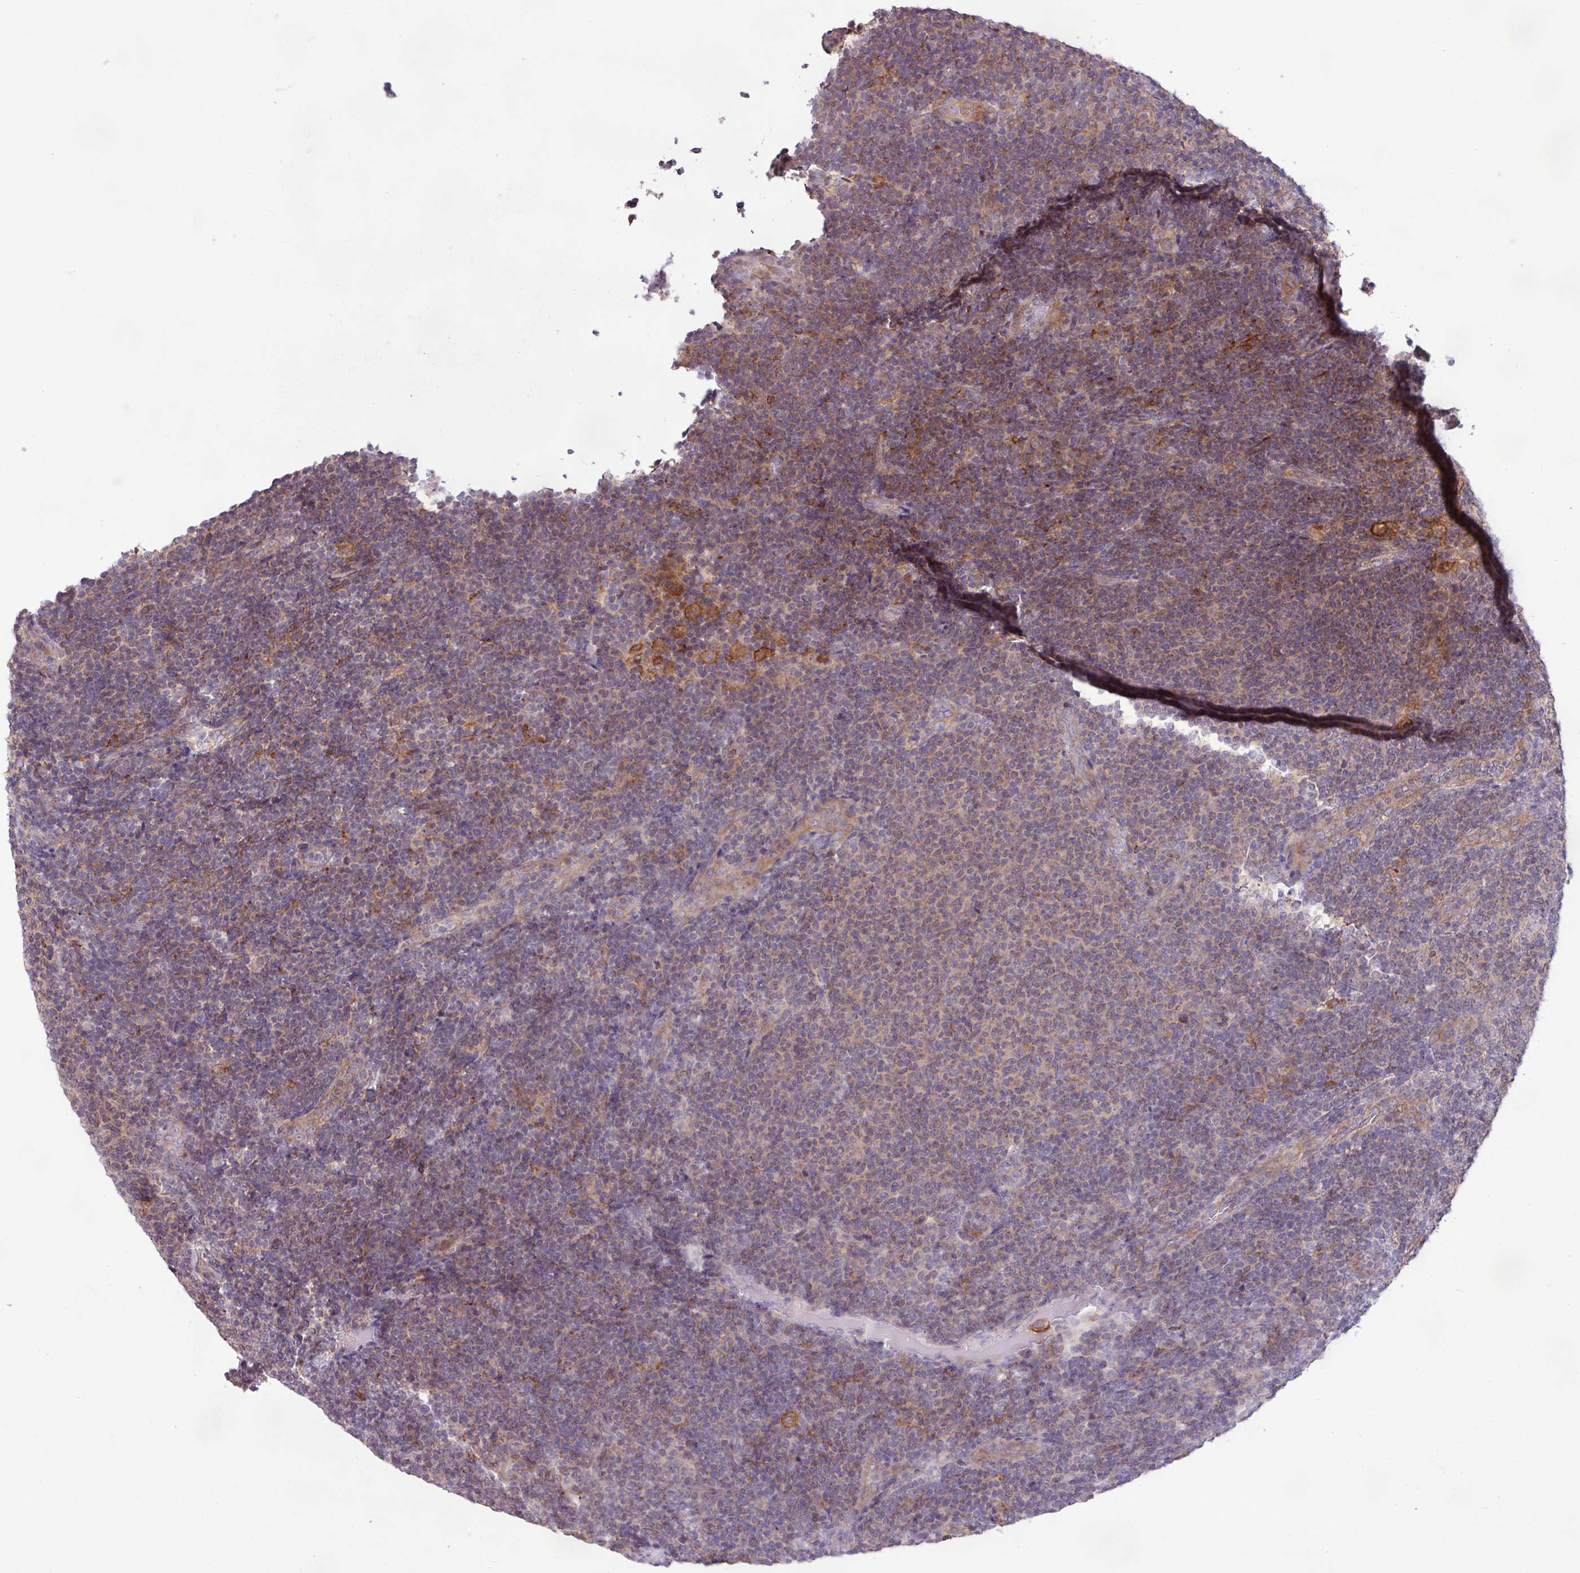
{"staining": {"intensity": "weak", "quantity": "25%-75%", "location": "cytoplasmic/membranous"}, "tissue": "lymphoma", "cell_type": "Tumor cells", "image_type": "cancer", "snomed": [{"axis": "morphology", "description": "Malignant lymphoma, non-Hodgkin's type, Low grade"}, {"axis": "topography", "description": "Lymph node"}], "caption": "A micrograph of lymphoma stained for a protein displays weak cytoplasmic/membranous brown staining in tumor cells.", "gene": "ARHGEF25", "patient": {"sex": "male", "age": 66}}